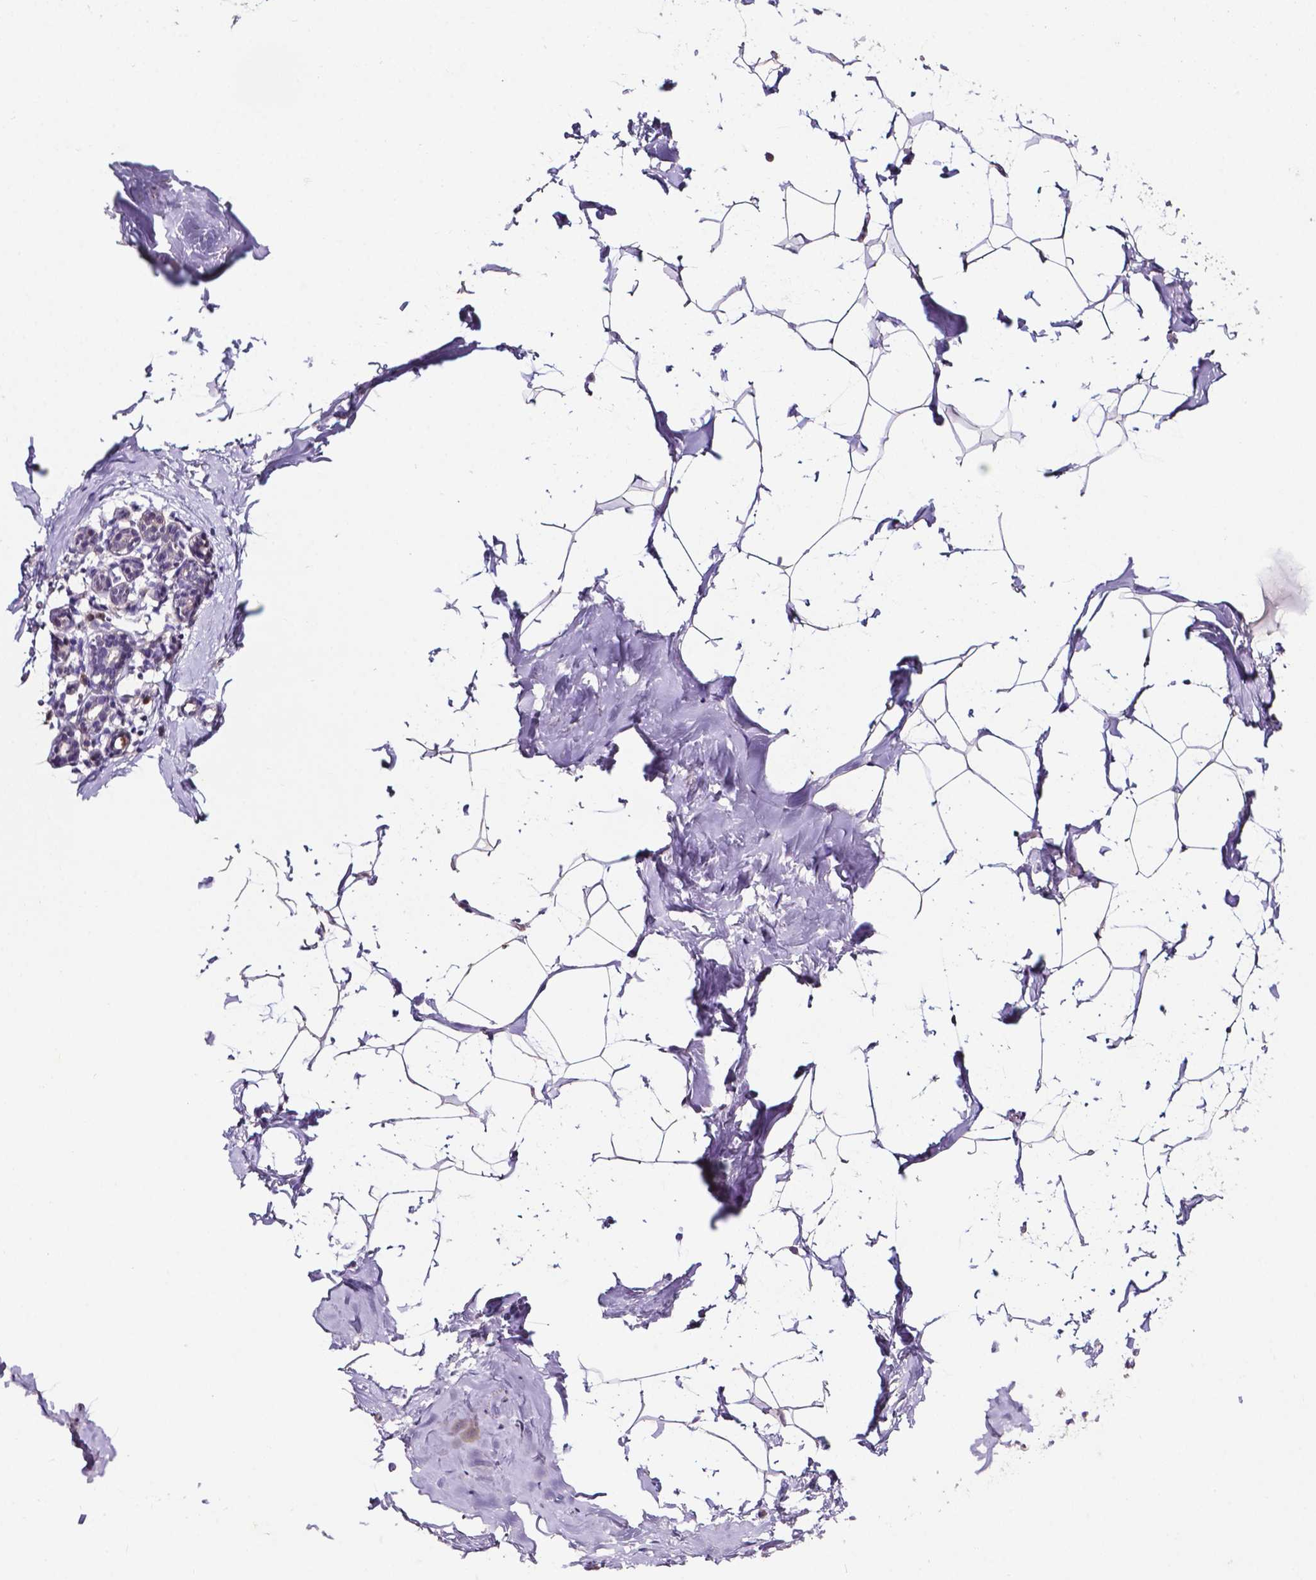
{"staining": {"intensity": "negative", "quantity": "none", "location": "none"}, "tissue": "breast", "cell_type": "Adipocytes", "image_type": "normal", "snomed": [{"axis": "morphology", "description": "Normal tissue, NOS"}, {"axis": "topography", "description": "Breast"}], "caption": "Histopathology image shows no significant protein expression in adipocytes of unremarkable breast. (Immunohistochemistry, brightfield microscopy, high magnification).", "gene": "PSAT1", "patient": {"sex": "female", "age": 32}}